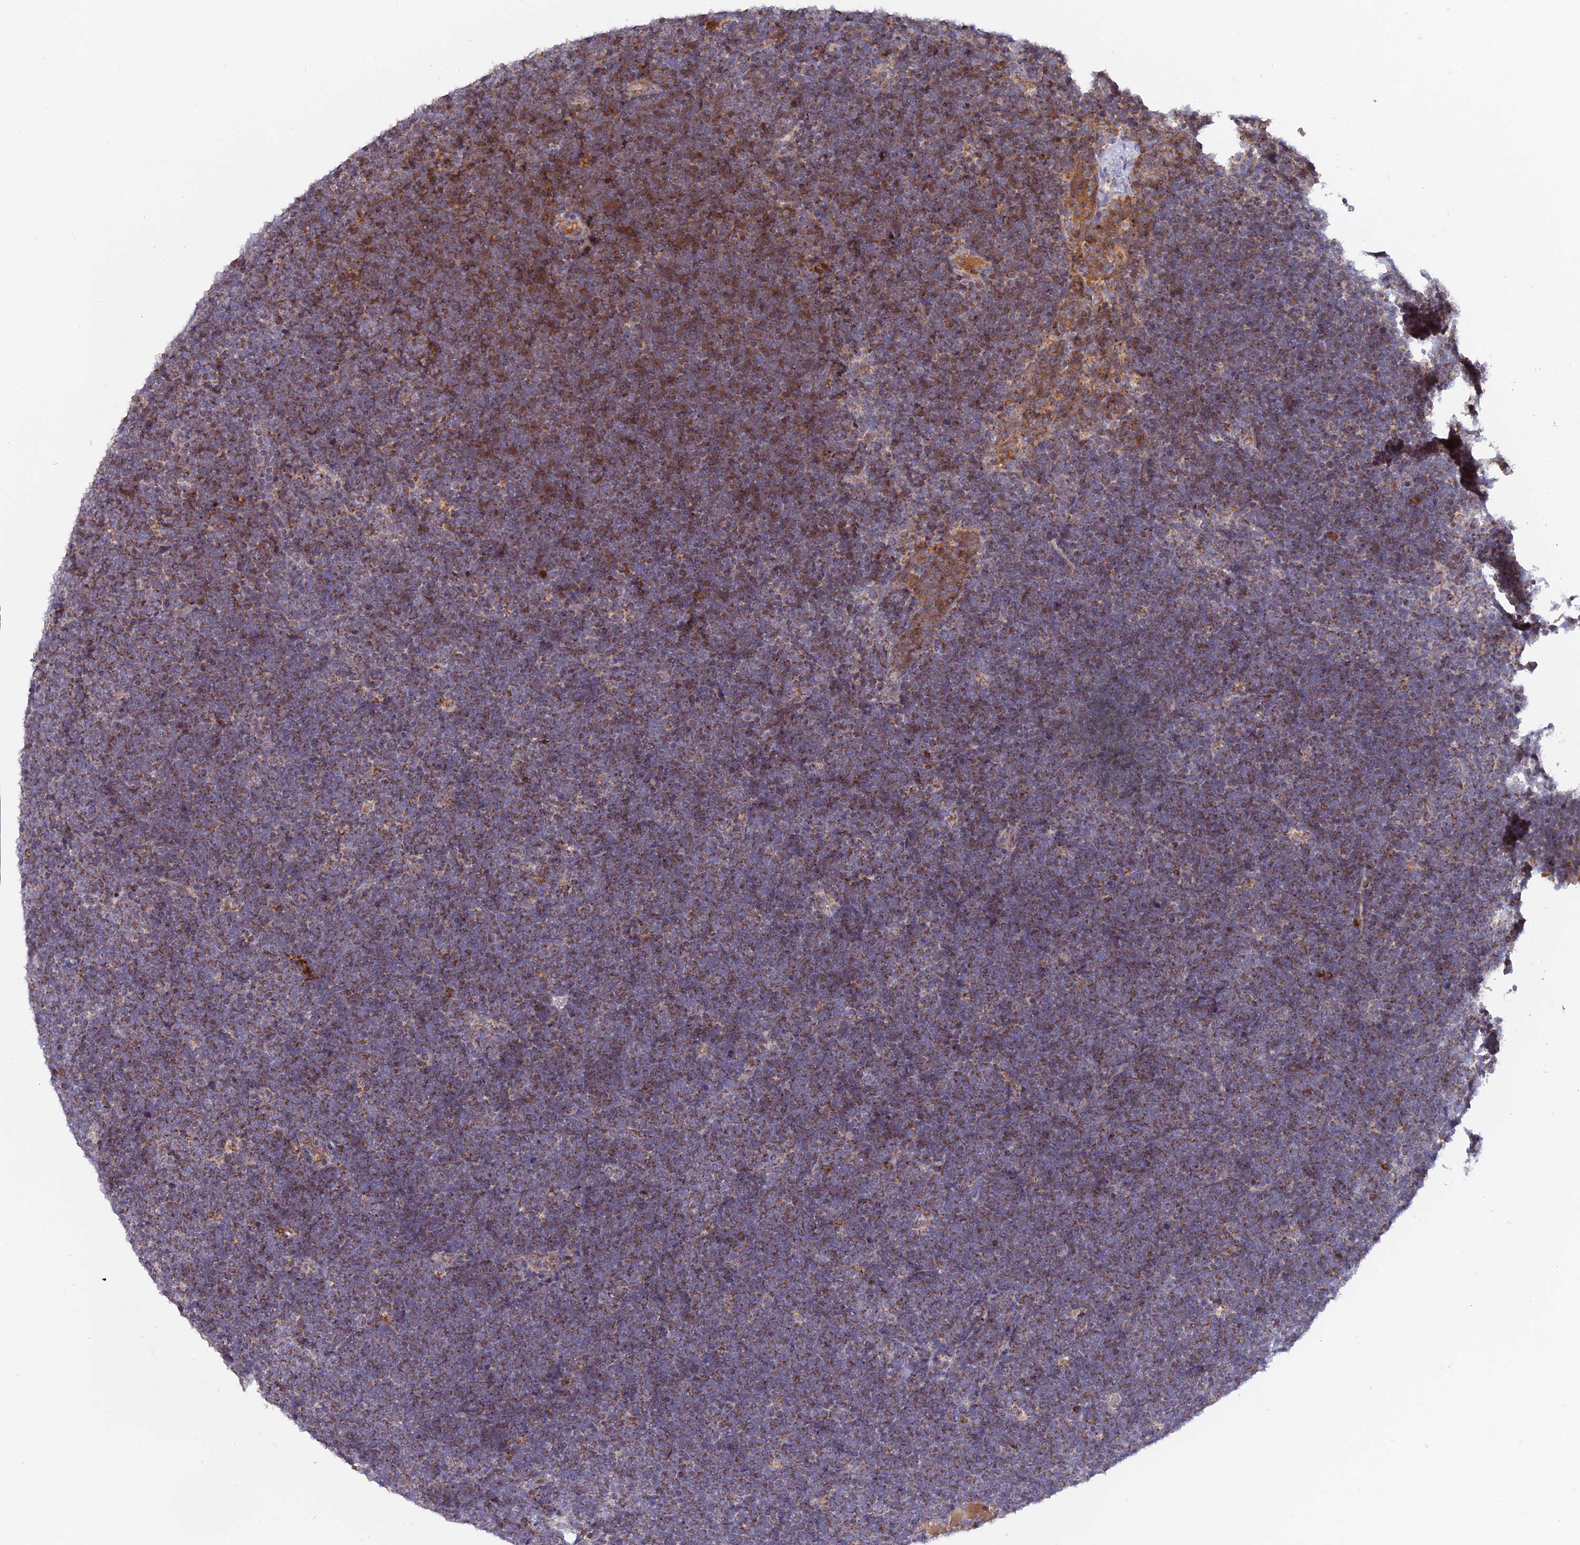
{"staining": {"intensity": "weak", "quantity": "25%-75%", "location": "cytoplasmic/membranous"}, "tissue": "lymphoma", "cell_type": "Tumor cells", "image_type": "cancer", "snomed": [{"axis": "morphology", "description": "Malignant lymphoma, non-Hodgkin's type, High grade"}, {"axis": "topography", "description": "Lymph node"}], "caption": "Tumor cells show weak cytoplasmic/membranous expression in about 25%-75% of cells in lymphoma.", "gene": "MPV17L", "patient": {"sex": "male", "age": 13}}